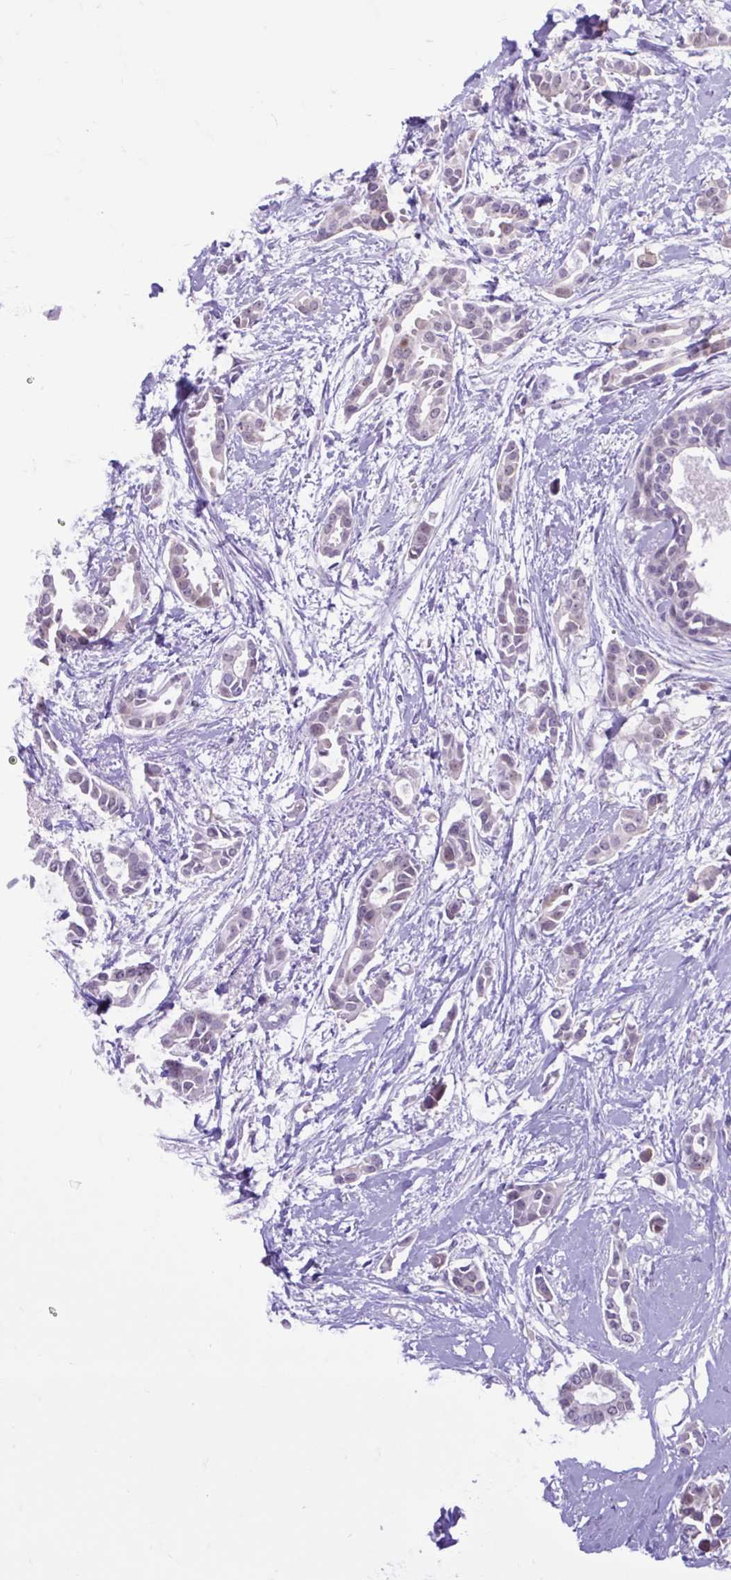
{"staining": {"intensity": "weak", "quantity": "<25%", "location": "nuclear"}, "tissue": "breast cancer", "cell_type": "Tumor cells", "image_type": "cancer", "snomed": [{"axis": "morphology", "description": "Duct carcinoma"}, {"axis": "topography", "description": "Breast"}], "caption": "Tumor cells are negative for brown protein staining in breast invasive ductal carcinoma.", "gene": "FAM153A", "patient": {"sex": "female", "age": 64}}